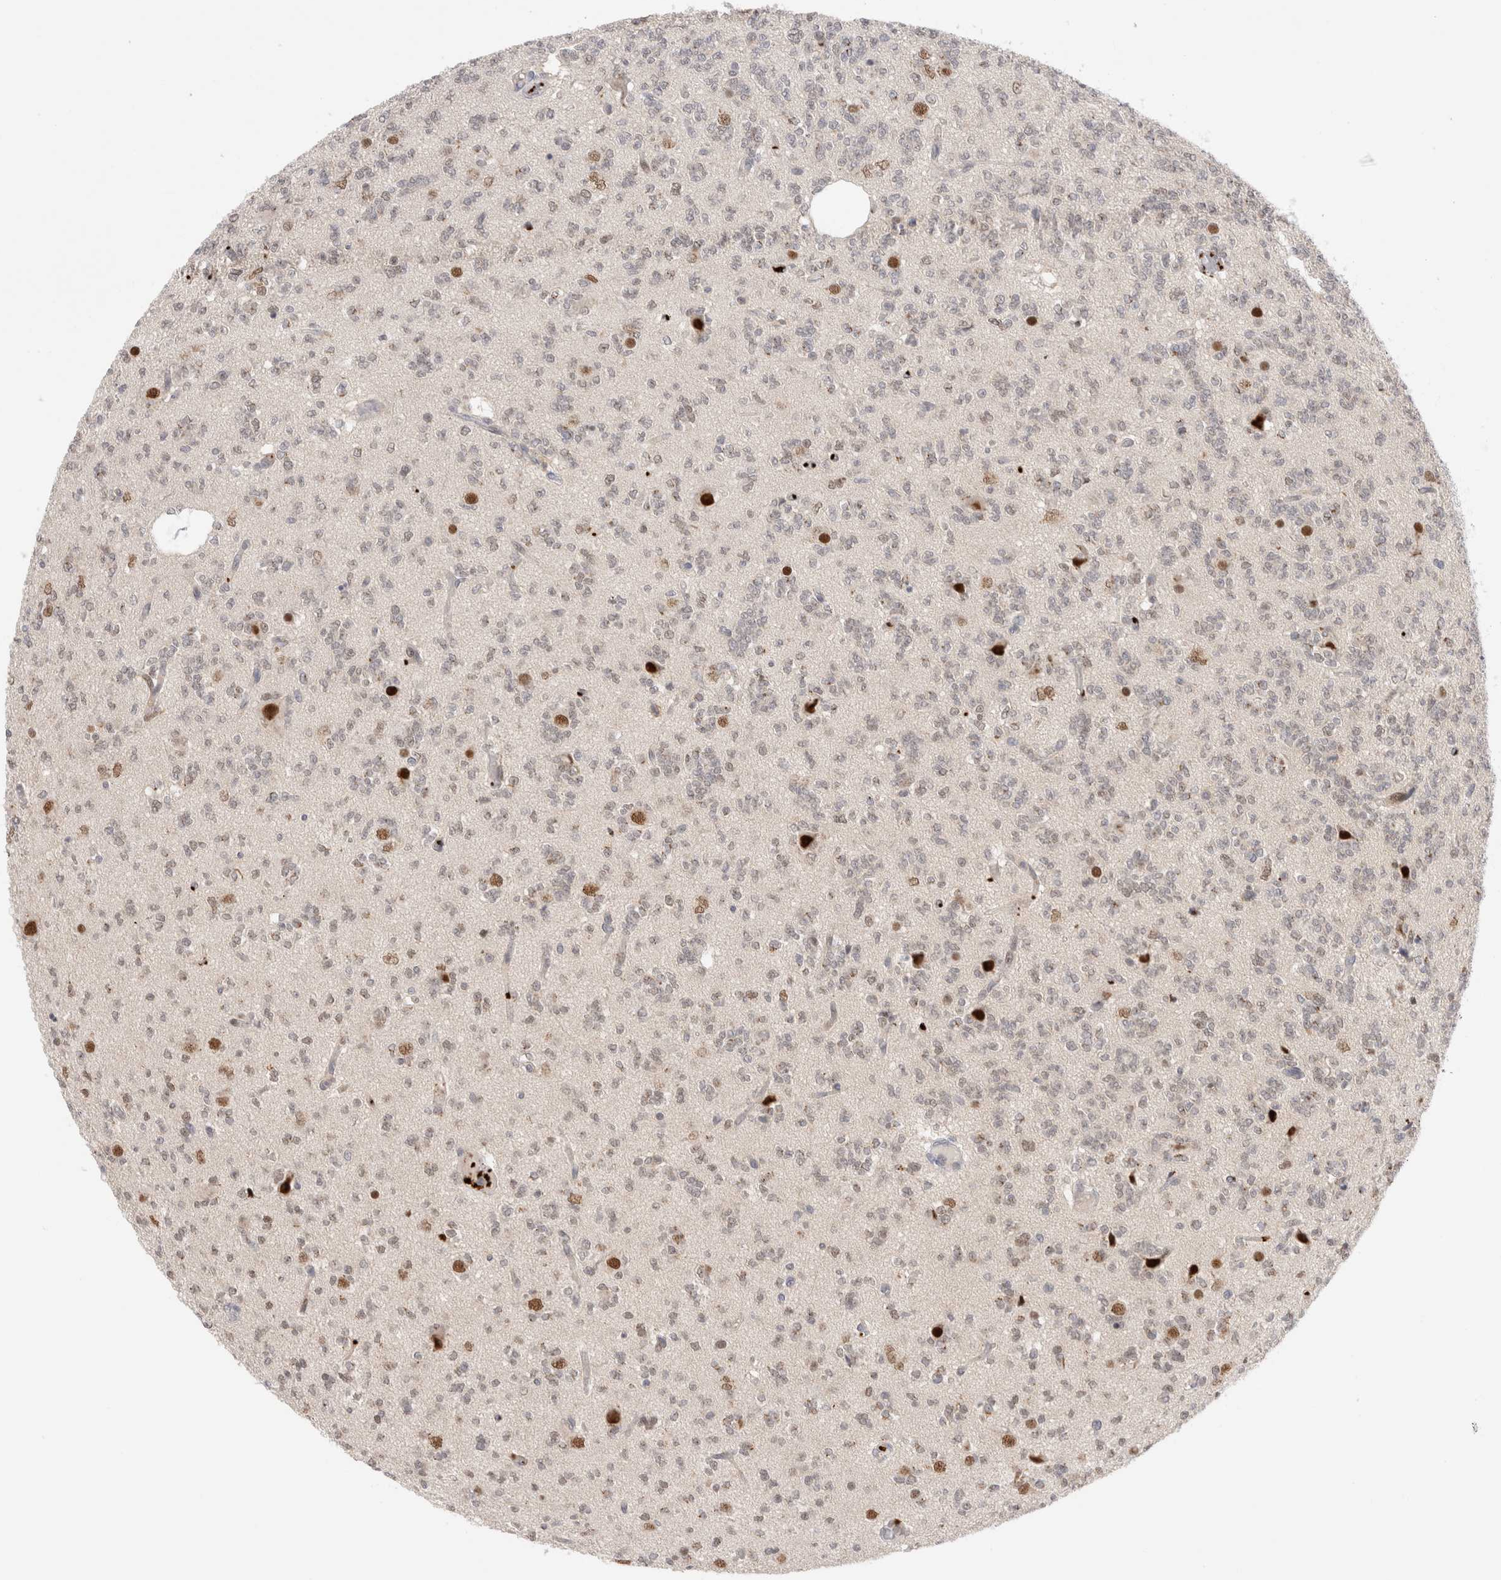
{"staining": {"intensity": "negative", "quantity": "none", "location": "none"}, "tissue": "glioma", "cell_type": "Tumor cells", "image_type": "cancer", "snomed": [{"axis": "morphology", "description": "Glioma, malignant, Low grade"}, {"axis": "topography", "description": "Brain"}], "caption": "This image is of malignant glioma (low-grade) stained with IHC to label a protein in brown with the nuclei are counter-stained blue. There is no expression in tumor cells.", "gene": "VPS28", "patient": {"sex": "male", "age": 38}}